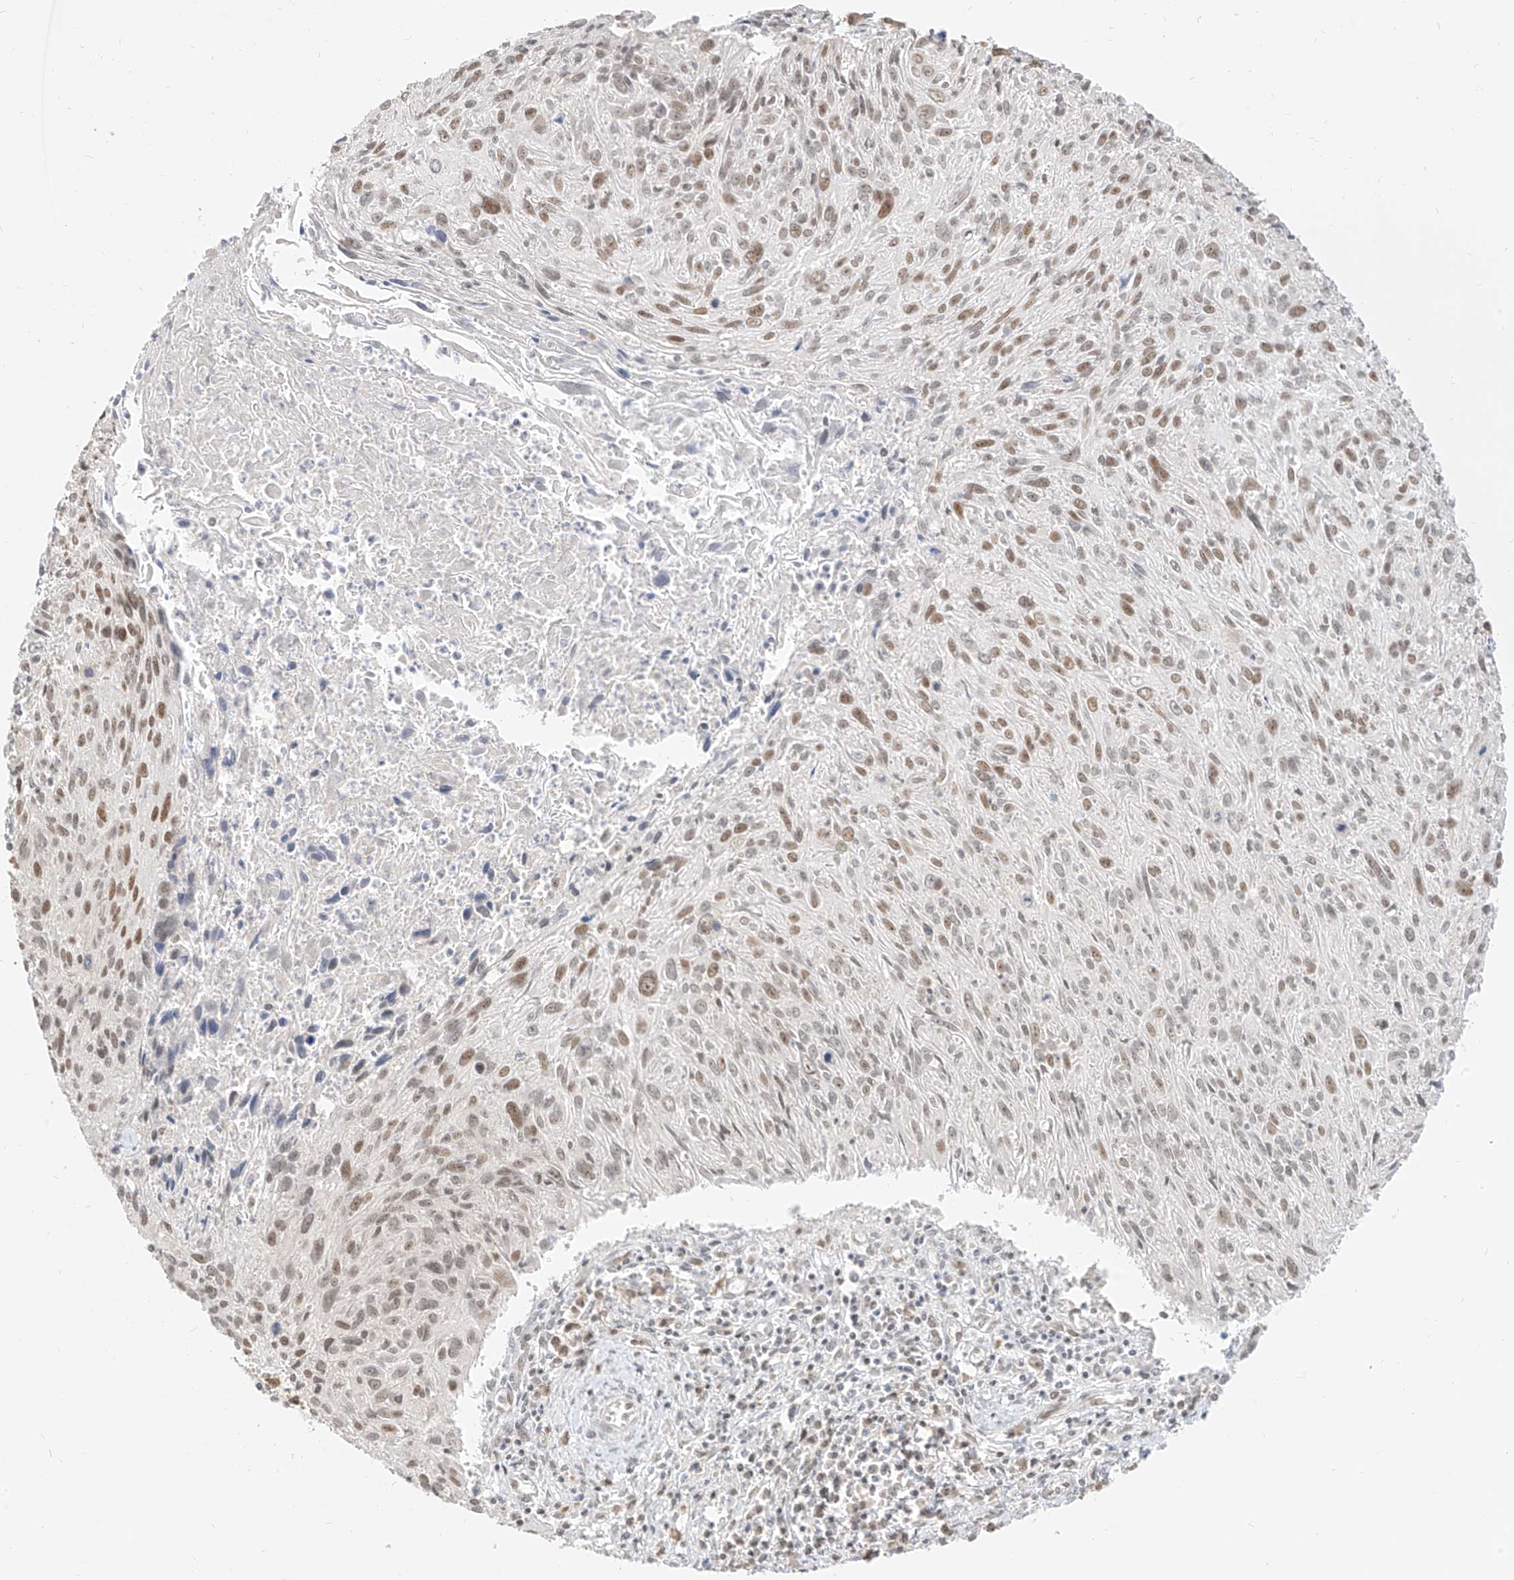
{"staining": {"intensity": "moderate", "quantity": ">75%", "location": "nuclear"}, "tissue": "cervical cancer", "cell_type": "Tumor cells", "image_type": "cancer", "snomed": [{"axis": "morphology", "description": "Squamous cell carcinoma, NOS"}, {"axis": "topography", "description": "Cervix"}], "caption": "High-power microscopy captured an immunohistochemistry (IHC) histopathology image of cervical squamous cell carcinoma, revealing moderate nuclear positivity in about >75% of tumor cells. (DAB IHC, brown staining for protein, blue staining for nuclei).", "gene": "SUPT5H", "patient": {"sex": "female", "age": 51}}